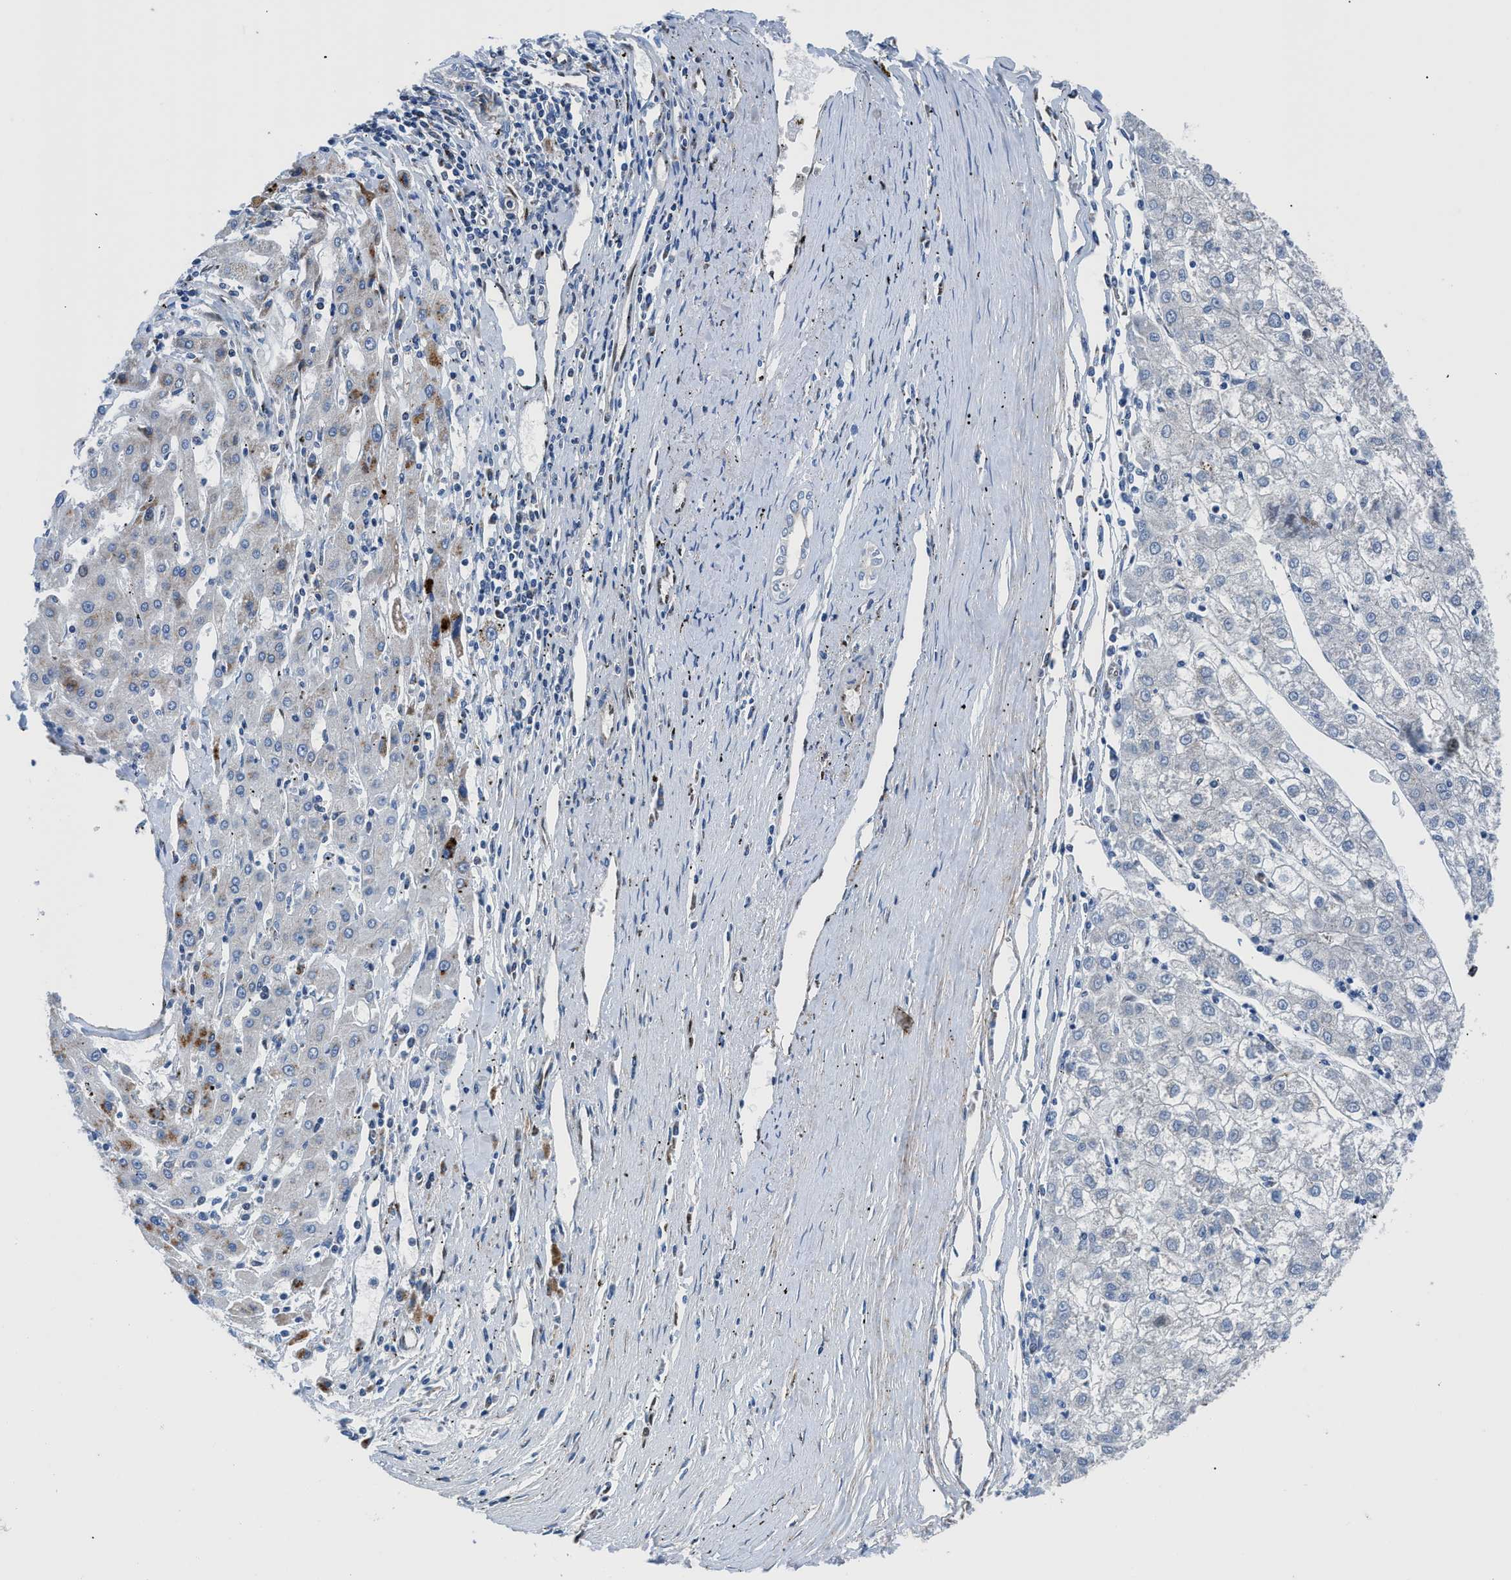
{"staining": {"intensity": "negative", "quantity": "none", "location": "none"}, "tissue": "liver cancer", "cell_type": "Tumor cells", "image_type": "cancer", "snomed": [{"axis": "morphology", "description": "Carcinoma, Hepatocellular, NOS"}, {"axis": "topography", "description": "Liver"}], "caption": "An image of human liver cancer (hepatocellular carcinoma) is negative for staining in tumor cells.", "gene": "LMO2", "patient": {"sex": "male", "age": 72}}